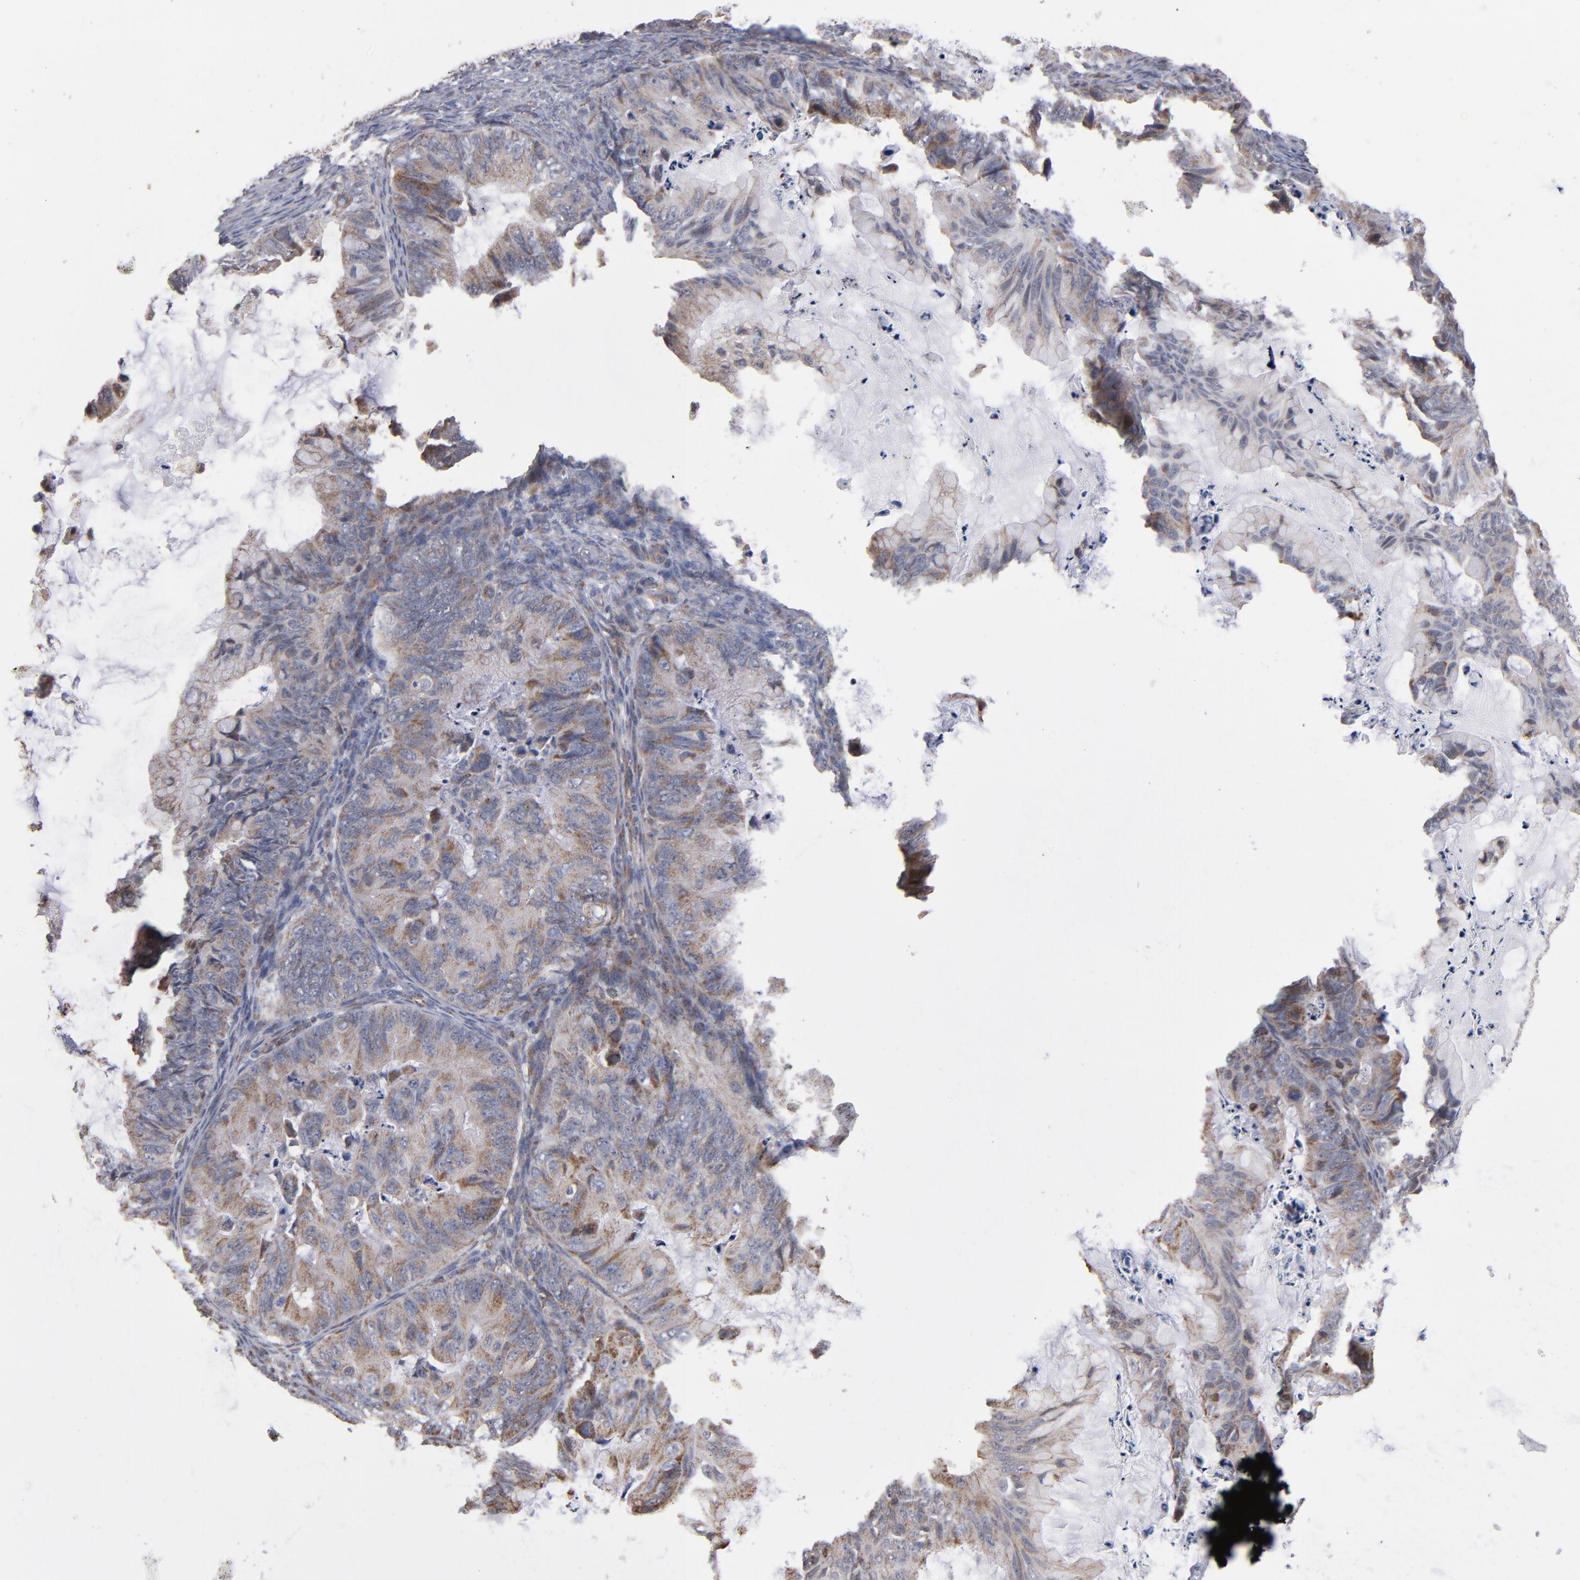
{"staining": {"intensity": "weak", "quantity": ">75%", "location": "cytoplasmic/membranous"}, "tissue": "ovarian cancer", "cell_type": "Tumor cells", "image_type": "cancer", "snomed": [{"axis": "morphology", "description": "Cystadenocarcinoma, mucinous, NOS"}, {"axis": "topography", "description": "Ovary"}], "caption": "IHC photomicrograph of neoplastic tissue: human ovarian cancer stained using immunohistochemistry reveals low levels of weak protein expression localized specifically in the cytoplasmic/membranous of tumor cells, appearing as a cytoplasmic/membranous brown color.", "gene": "MIPOL1", "patient": {"sex": "female", "age": 36}}